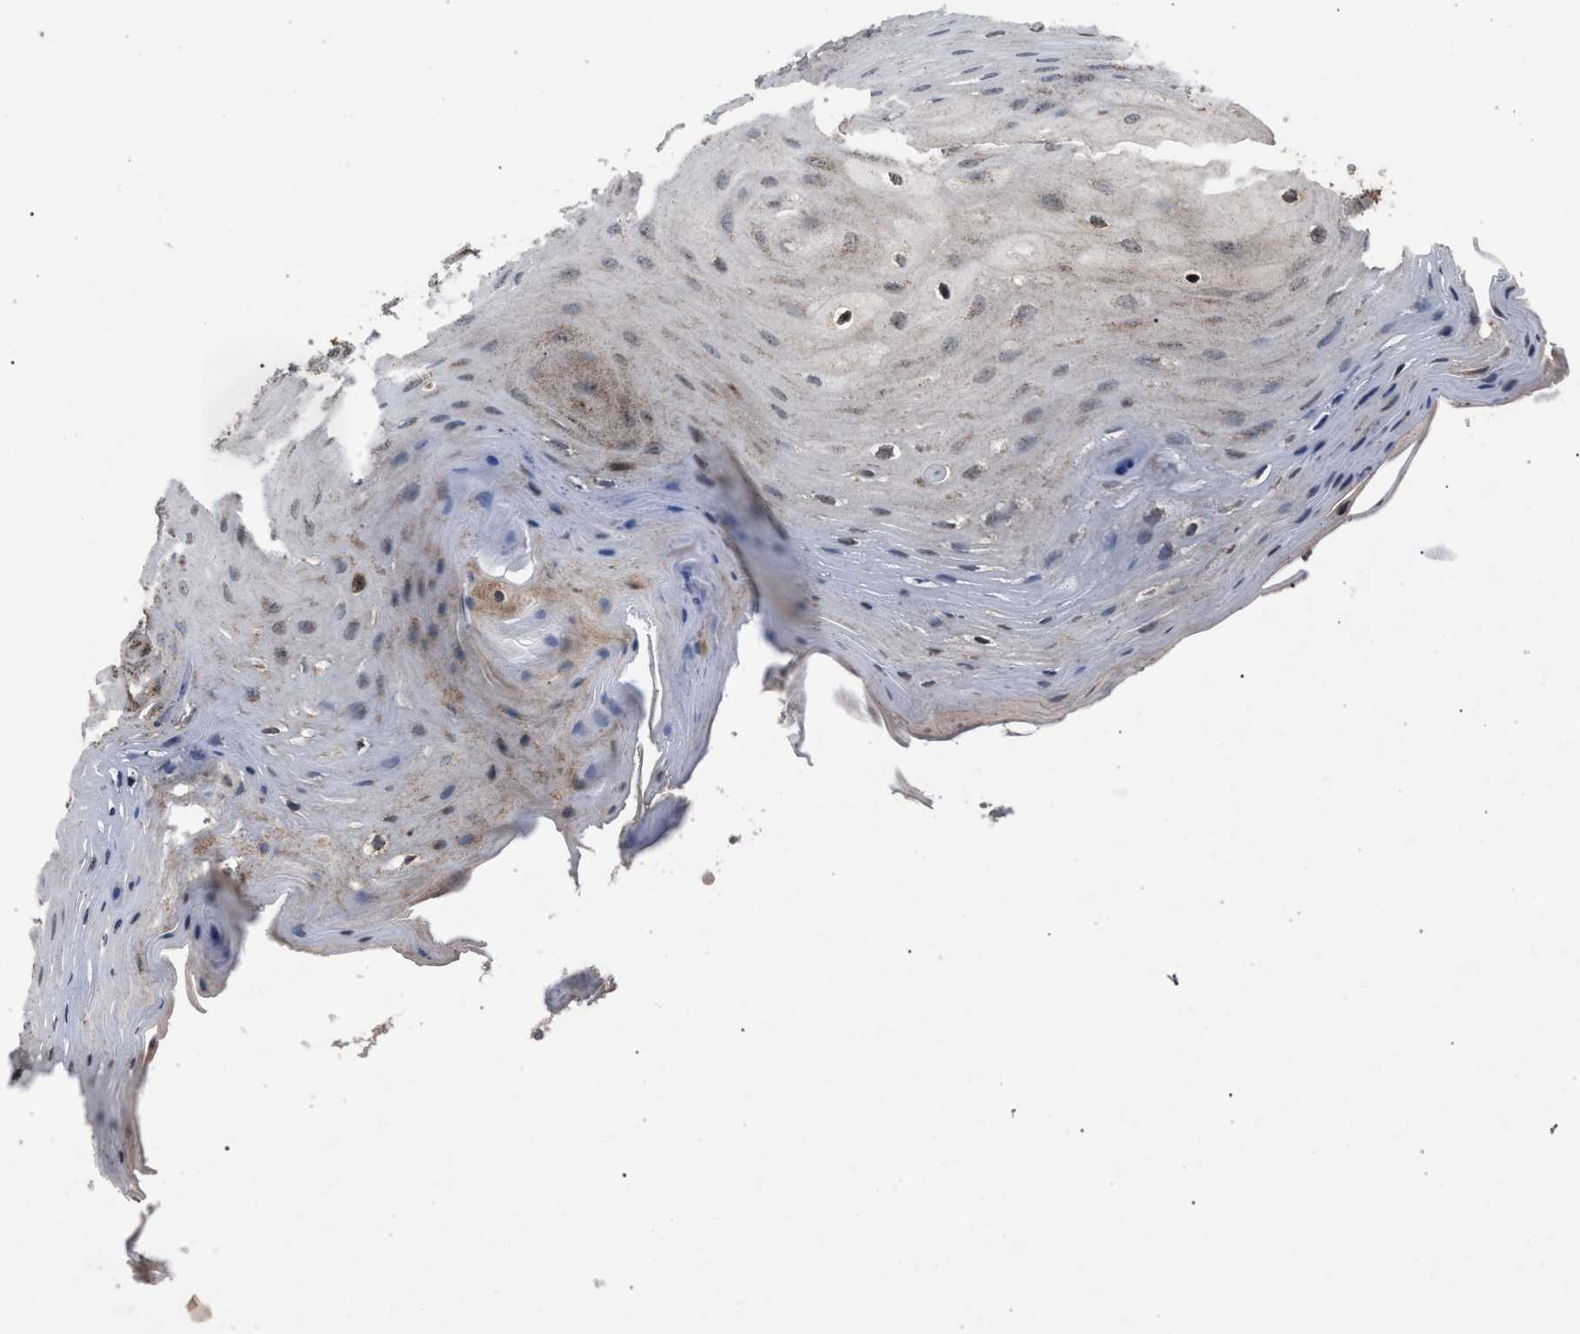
{"staining": {"intensity": "moderate", "quantity": "25%-75%", "location": "cytoplasmic/membranous"}, "tissue": "oral mucosa", "cell_type": "Squamous epithelial cells", "image_type": "normal", "snomed": [{"axis": "morphology", "description": "Normal tissue, NOS"}, {"axis": "morphology", "description": "Squamous cell carcinoma, NOS"}, {"axis": "topography", "description": "Oral tissue"}, {"axis": "topography", "description": "Head-Neck"}], "caption": "IHC (DAB (3,3'-diaminobenzidine)) staining of normal human oral mucosa demonstrates moderate cytoplasmic/membranous protein positivity in about 25%-75% of squamous epithelial cells. The protein is shown in brown color, while the nuclei are stained blue.", "gene": "HSD17B4", "patient": {"sex": "male", "age": 71}}